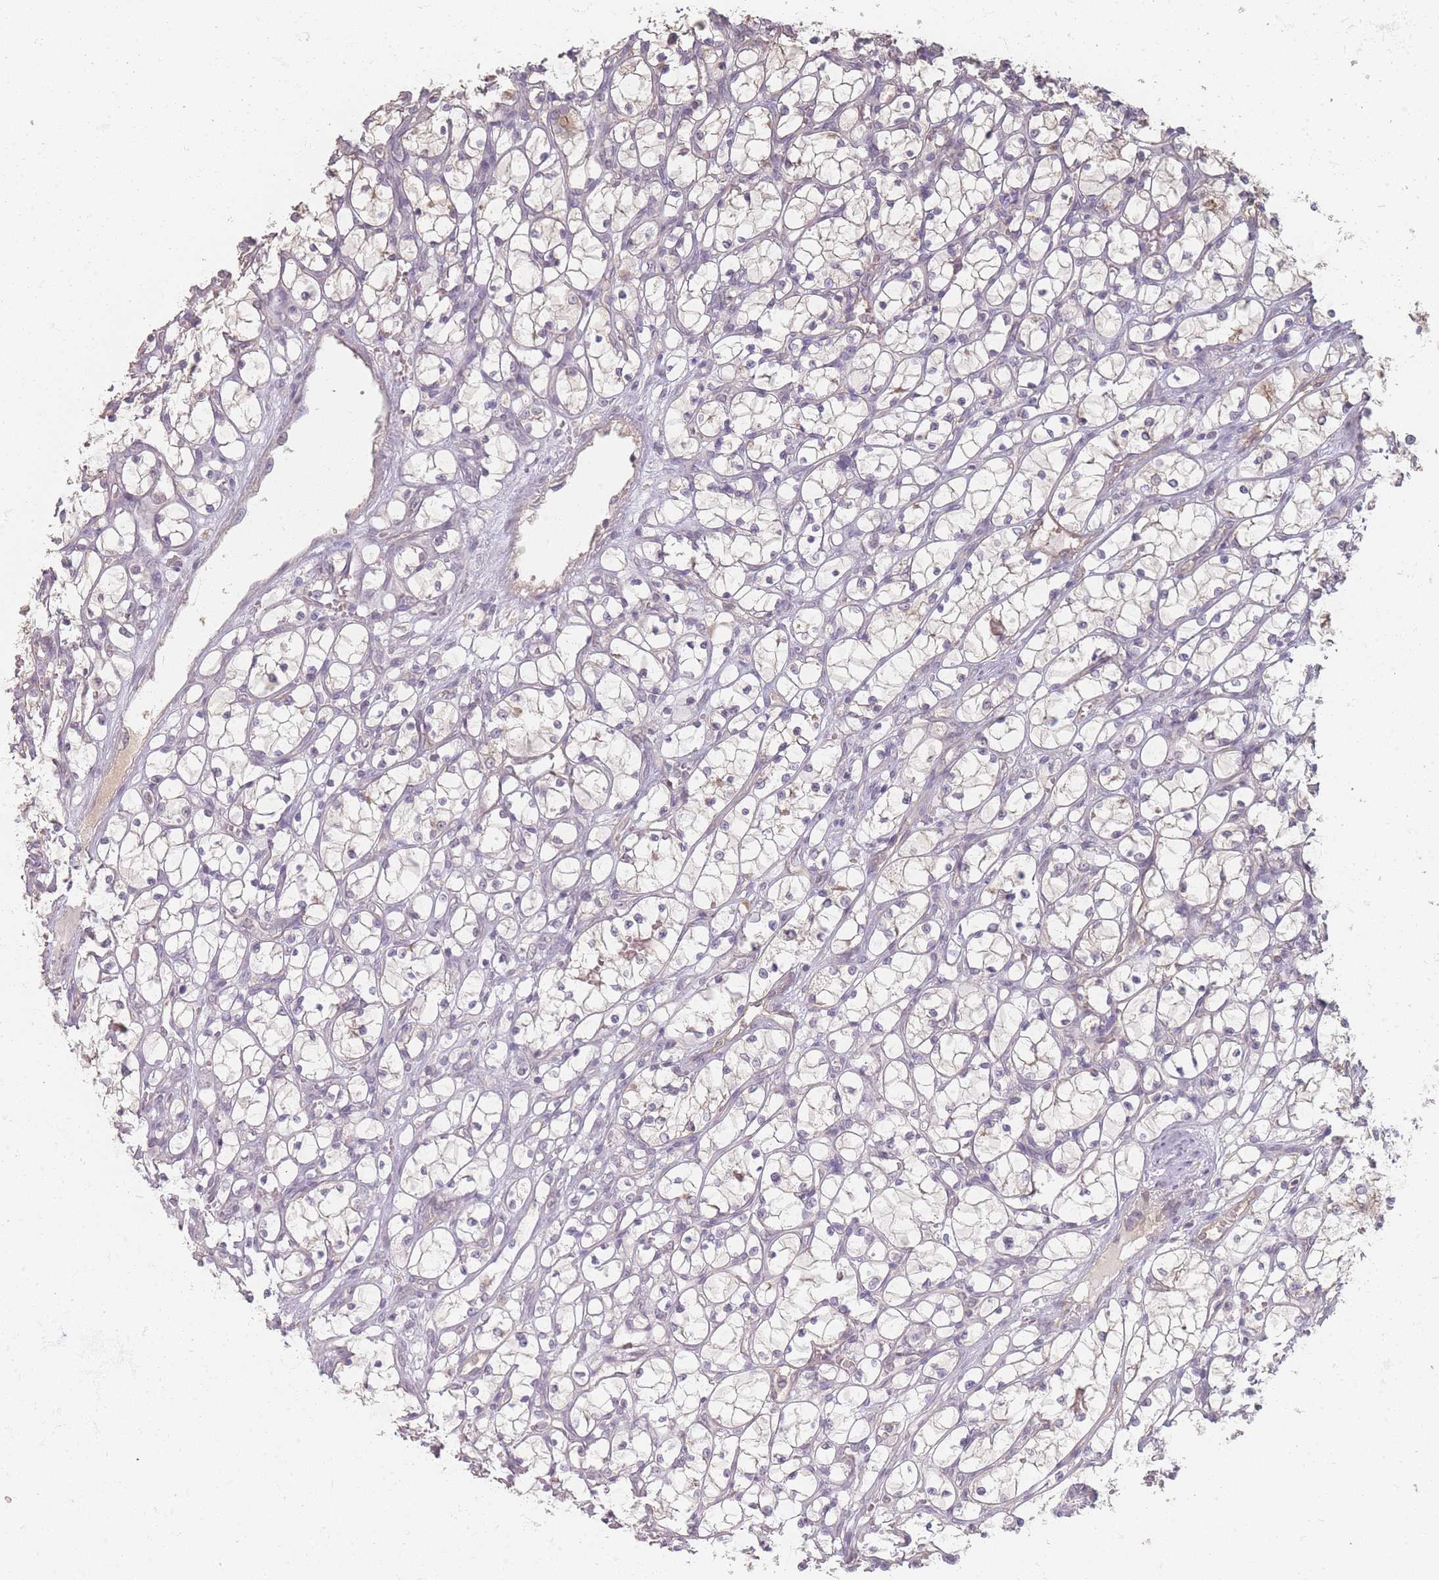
{"staining": {"intensity": "negative", "quantity": "none", "location": "none"}, "tissue": "renal cancer", "cell_type": "Tumor cells", "image_type": "cancer", "snomed": [{"axis": "morphology", "description": "Adenocarcinoma, NOS"}, {"axis": "topography", "description": "Kidney"}], "caption": "Tumor cells are negative for protein expression in human adenocarcinoma (renal). (DAB immunohistochemistry (IHC) with hematoxylin counter stain).", "gene": "RFTN1", "patient": {"sex": "female", "age": 69}}